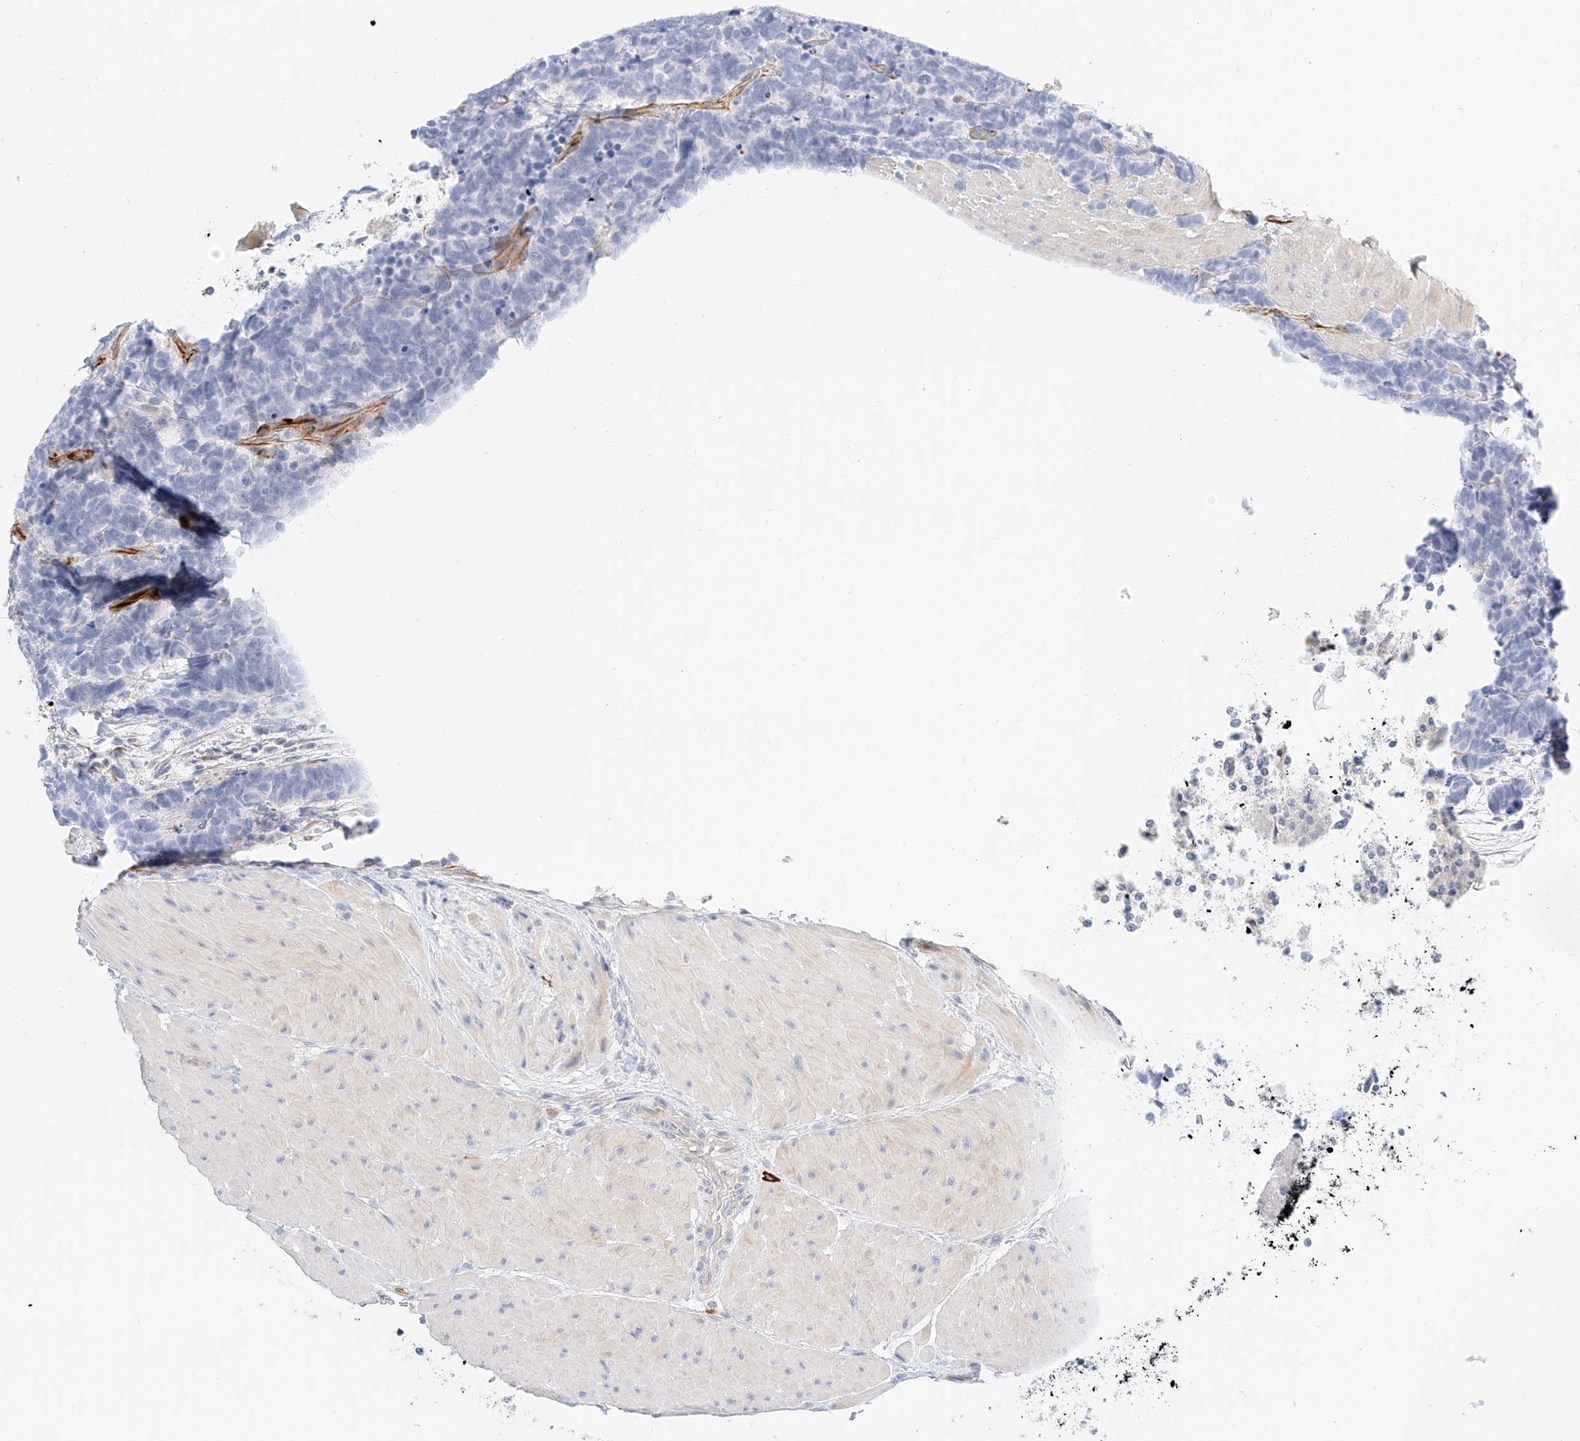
{"staining": {"intensity": "negative", "quantity": "none", "location": "none"}, "tissue": "carcinoid", "cell_type": "Tumor cells", "image_type": "cancer", "snomed": [{"axis": "morphology", "description": "Carcinoma, NOS"}, {"axis": "morphology", "description": "Carcinoid, malignant, NOS"}, {"axis": "topography", "description": "Urinary bladder"}], "caption": "This is a micrograph of IHC staining of carcinoma, which shows no expression in tumor cells.", "gene": "CDCP2", "patient": {"sex": "male", "age": 57}}